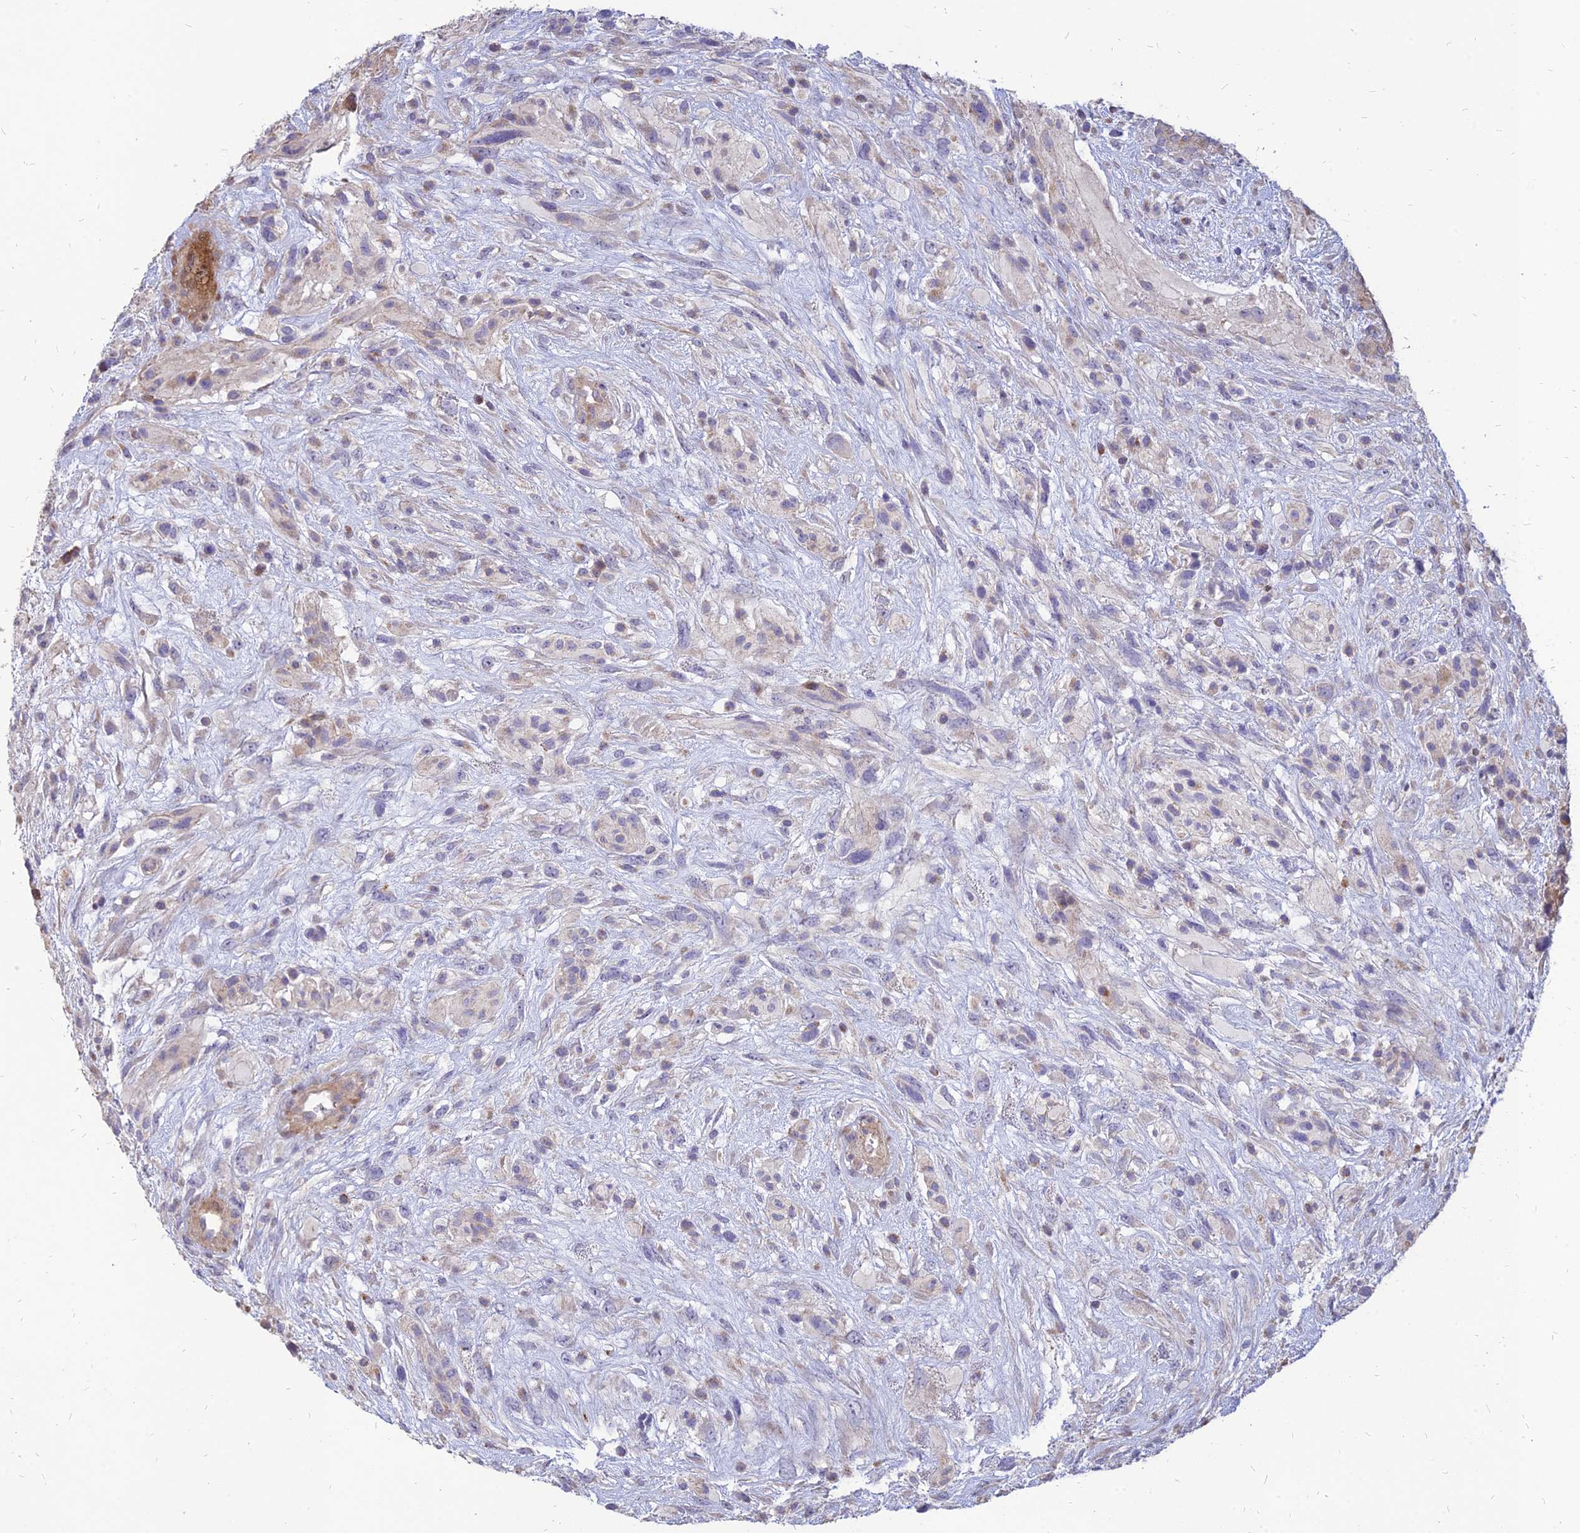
{"staining": {"intensity": "negative", "quantity": "none", "location": "none"}, "tissue": "glioma", "cell_type": "Tumor cells", "image_type": "cancer", "snomed": [{"axis": "morphology", "description": "Glioma, malignant, High grade"}, {"axis": "topography", "description": "Brain"}], "caption": "Human glioma stained for a protein using immunohistochemistry (IHC) reveals no positivity in tumor cells.", "gene": "ST3GAL6", "patient": {"sex": "male", "age": 61}}